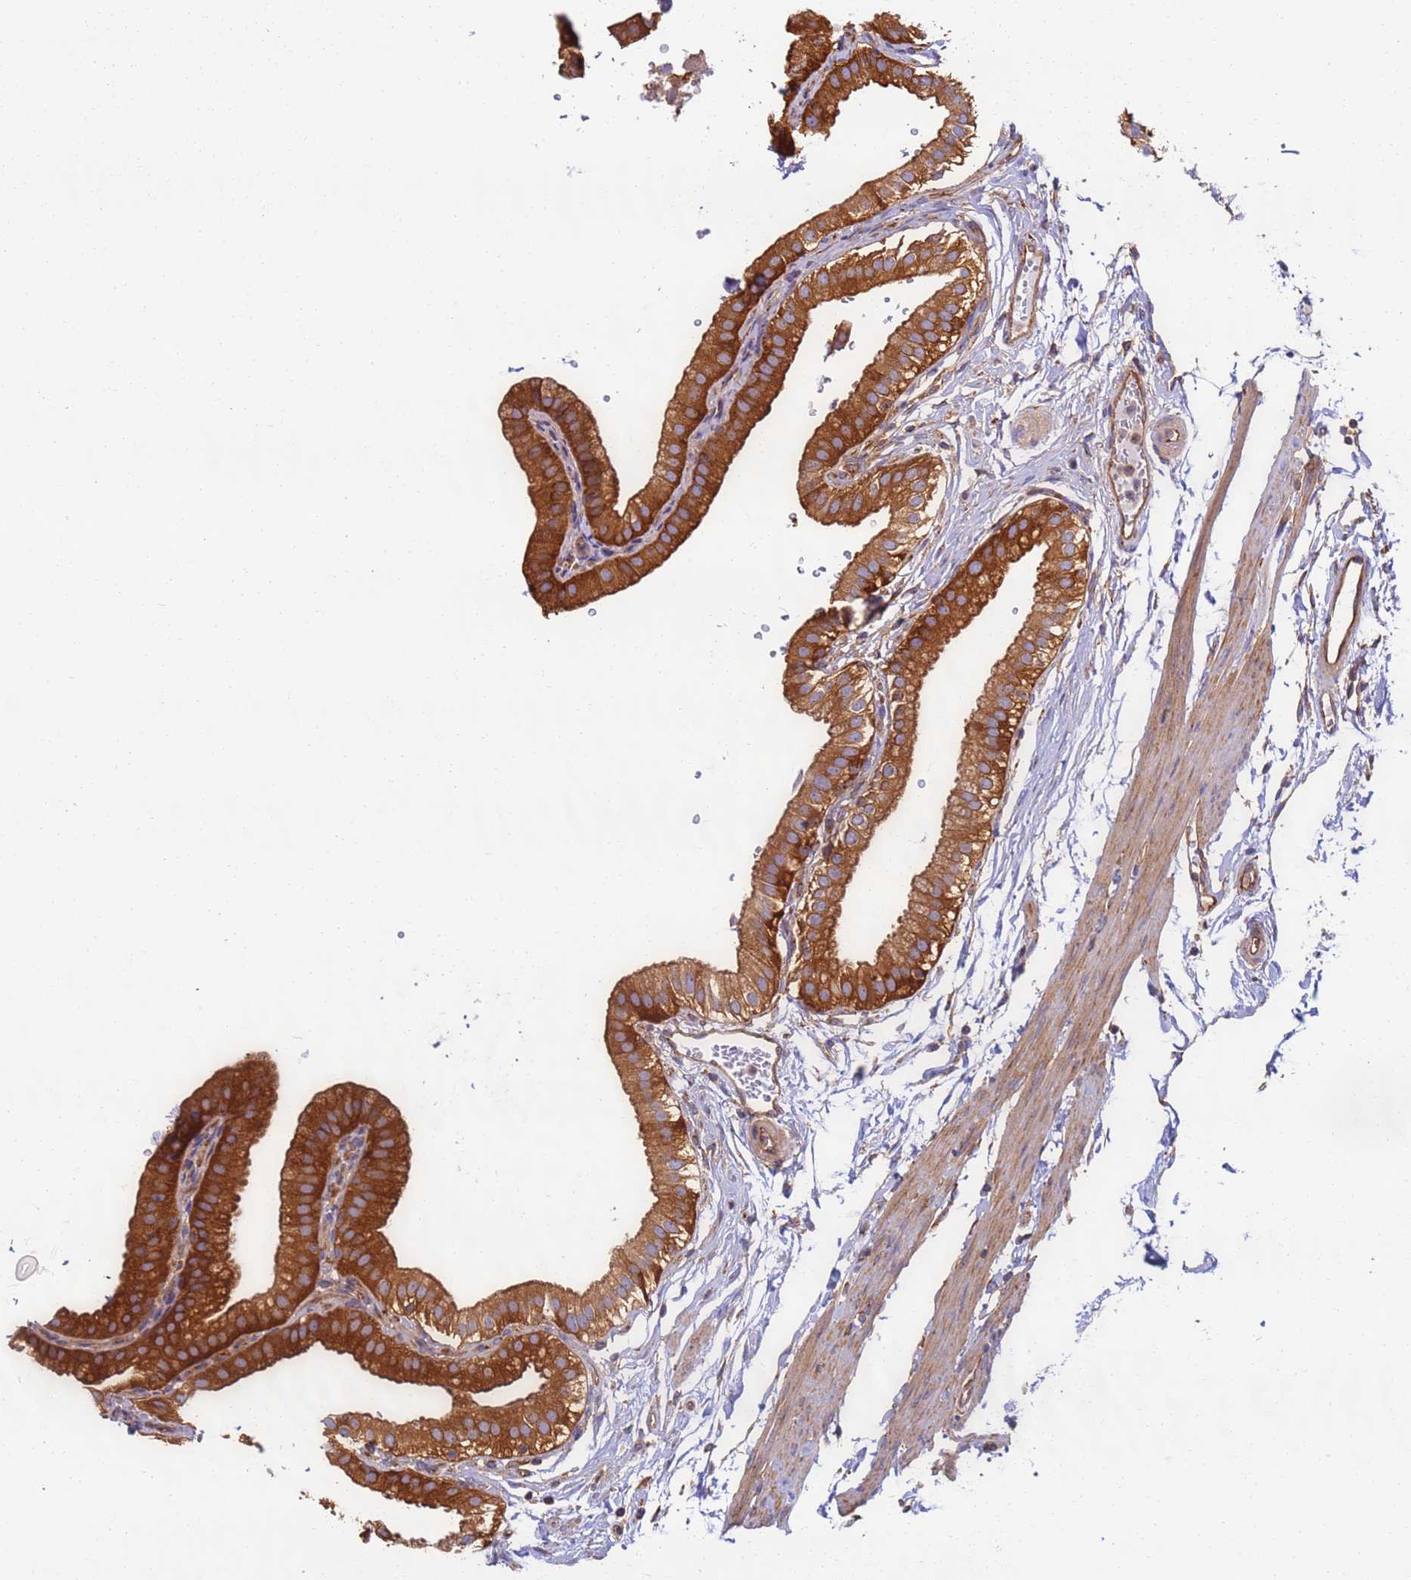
{"staining": {"intensity": "strong", "quantity": ">75%", "location": "cytoplasmic/membranous"}, "tissue": "gallbladder", "cell_type": "Glandular cells", "image_type": "normal", "snomed": [{"axis": "morphology", "description": "Normal tissue, NOS"}, {"axis": "topography", "description": "Gallbladder"}], "caption": "About >75% of glandular cells in normal gallbladder exhibit strong cytoplasmic/membranous protein expression as visualized by brown immunohistochemical staining.", "gene": "DYNC1I2", "patient": {"sex": "female", "age": 61}}